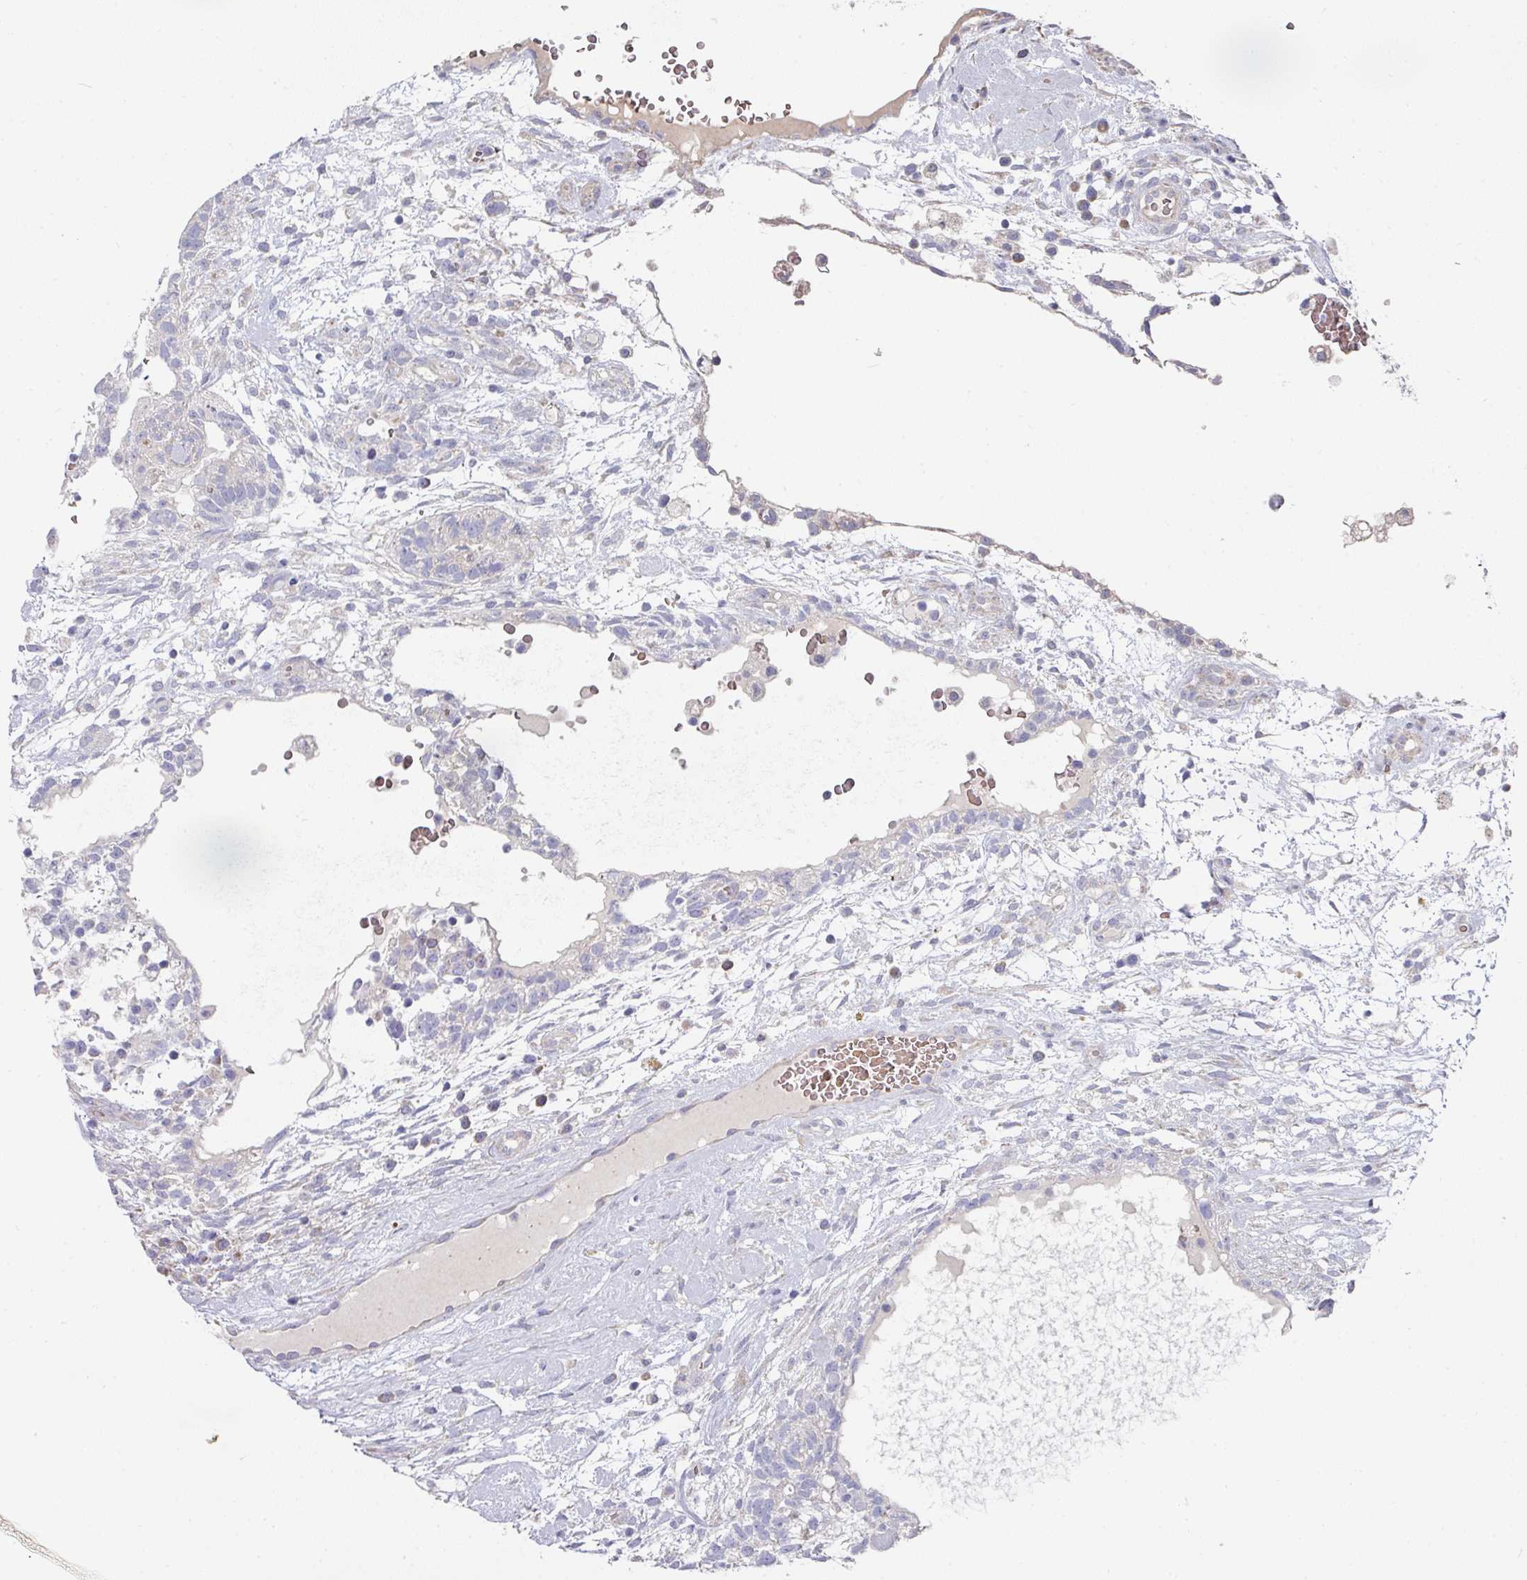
{"staining": {"intensity": "negative", "quantity": "none", "location": "none"}, "tissue": "testis cancer", "cell_type": "Tumor cells", "image_type": "cancer", "snomed": [{"axis": "morphology", "description": "Carcinoma, Embryonal, NOS"}, {"axis": "topography", "description": "Testis"}], "caption": "Protein analysis of testis cancer demonstrates no significant expression in tumor cells. Brightfield microscopy of IHC stained with DAB (3,3'-diaminobenzidine) (brown) and hematoxylin (blue), captured at high magnification.", "gene": "PYROXD2", "patient": {"sex": "male", "age": 32}}